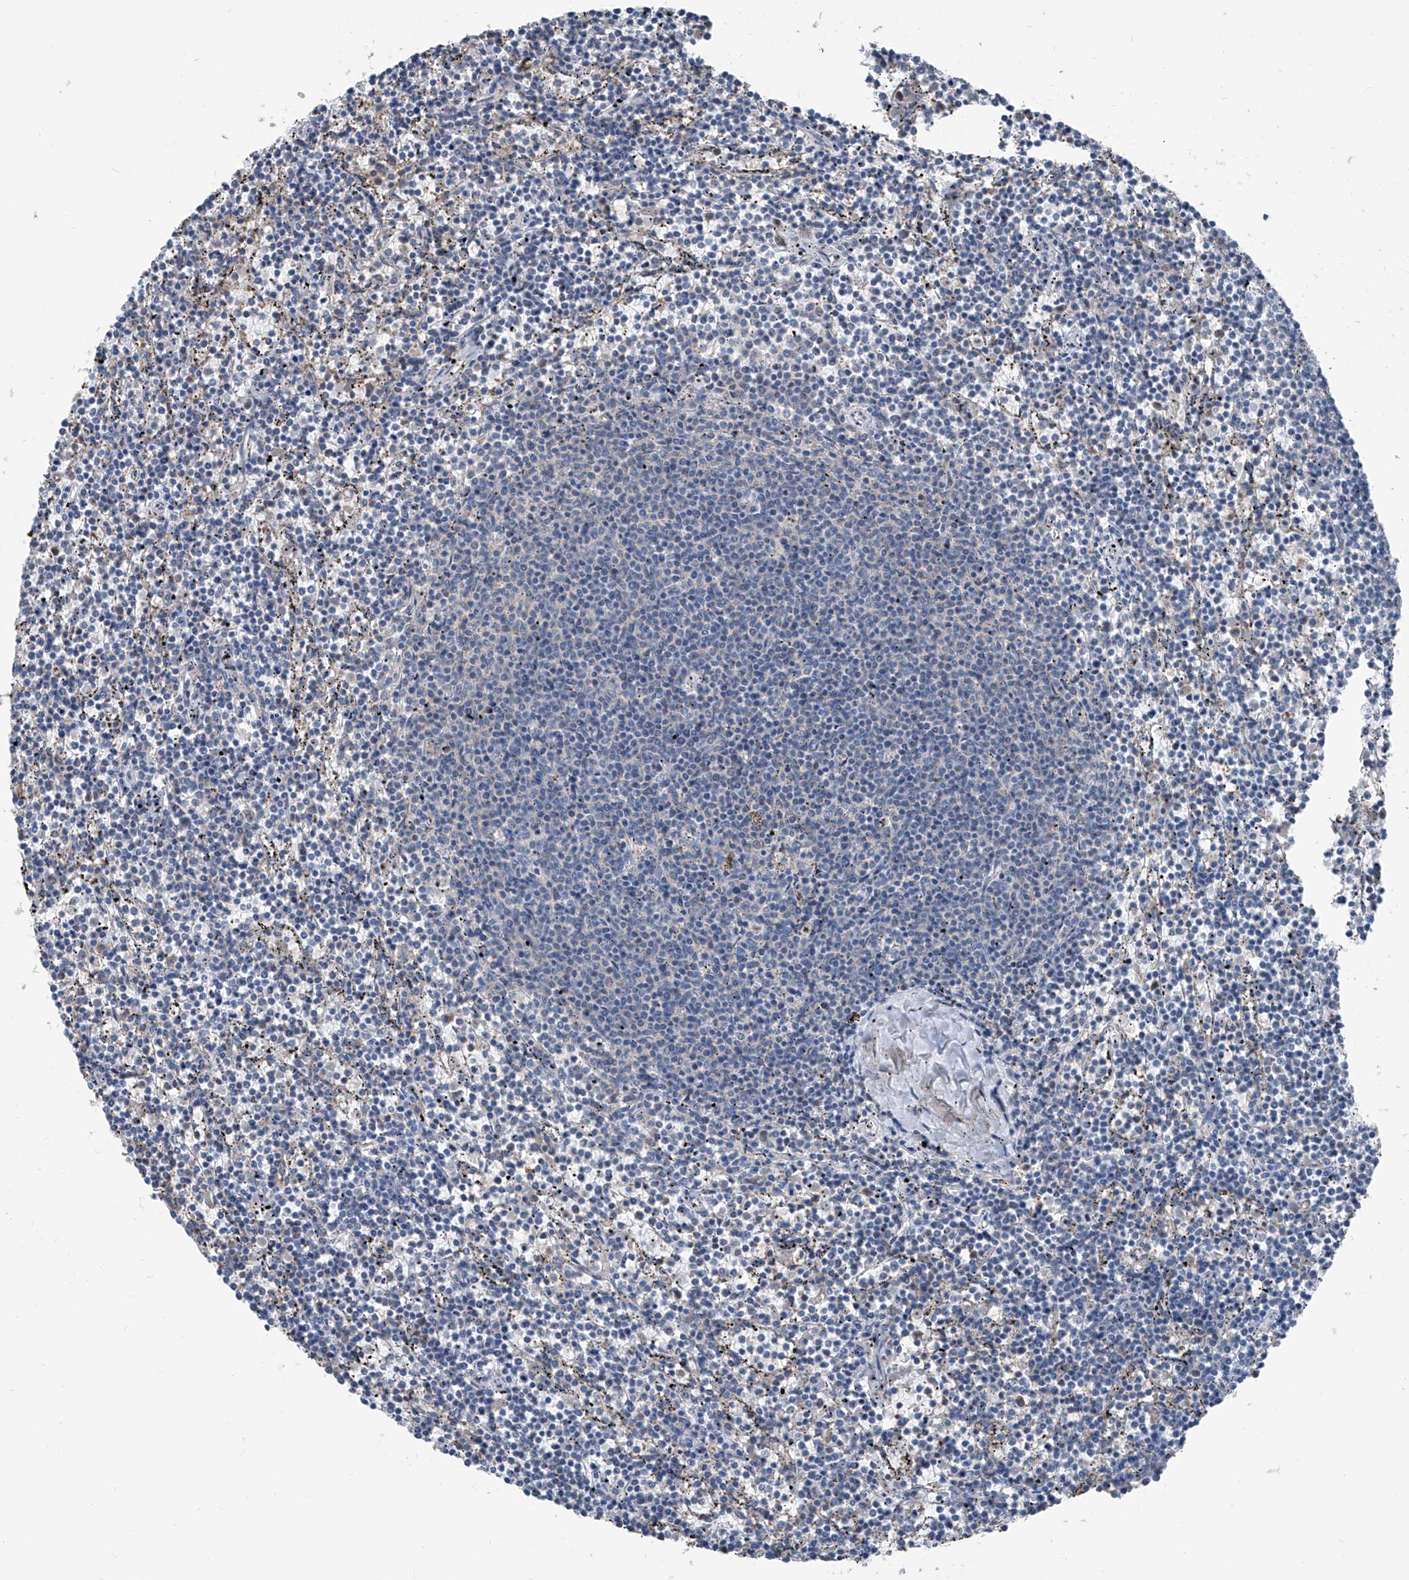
{"staining": {"intensity": "negative", "quantity": "none", "location": "none"}, "tissue": "lymphoma", "cell_type": "Tumor cells", "image_type": "cancer", "snomed": [{"axis": "morphology", "description": "Malignant lymphoma, non-Hodgkin's type, Low grade"}, {"axis": "topography", "description": "Spleen"}], "caption": "Immunohistochemistry micrograph of lymphoma stained for a protein (brown), which demonstrates no staining in tumor cells.", "gene": "GPAT3", "patient": {"sex": "female", "age": 50}}